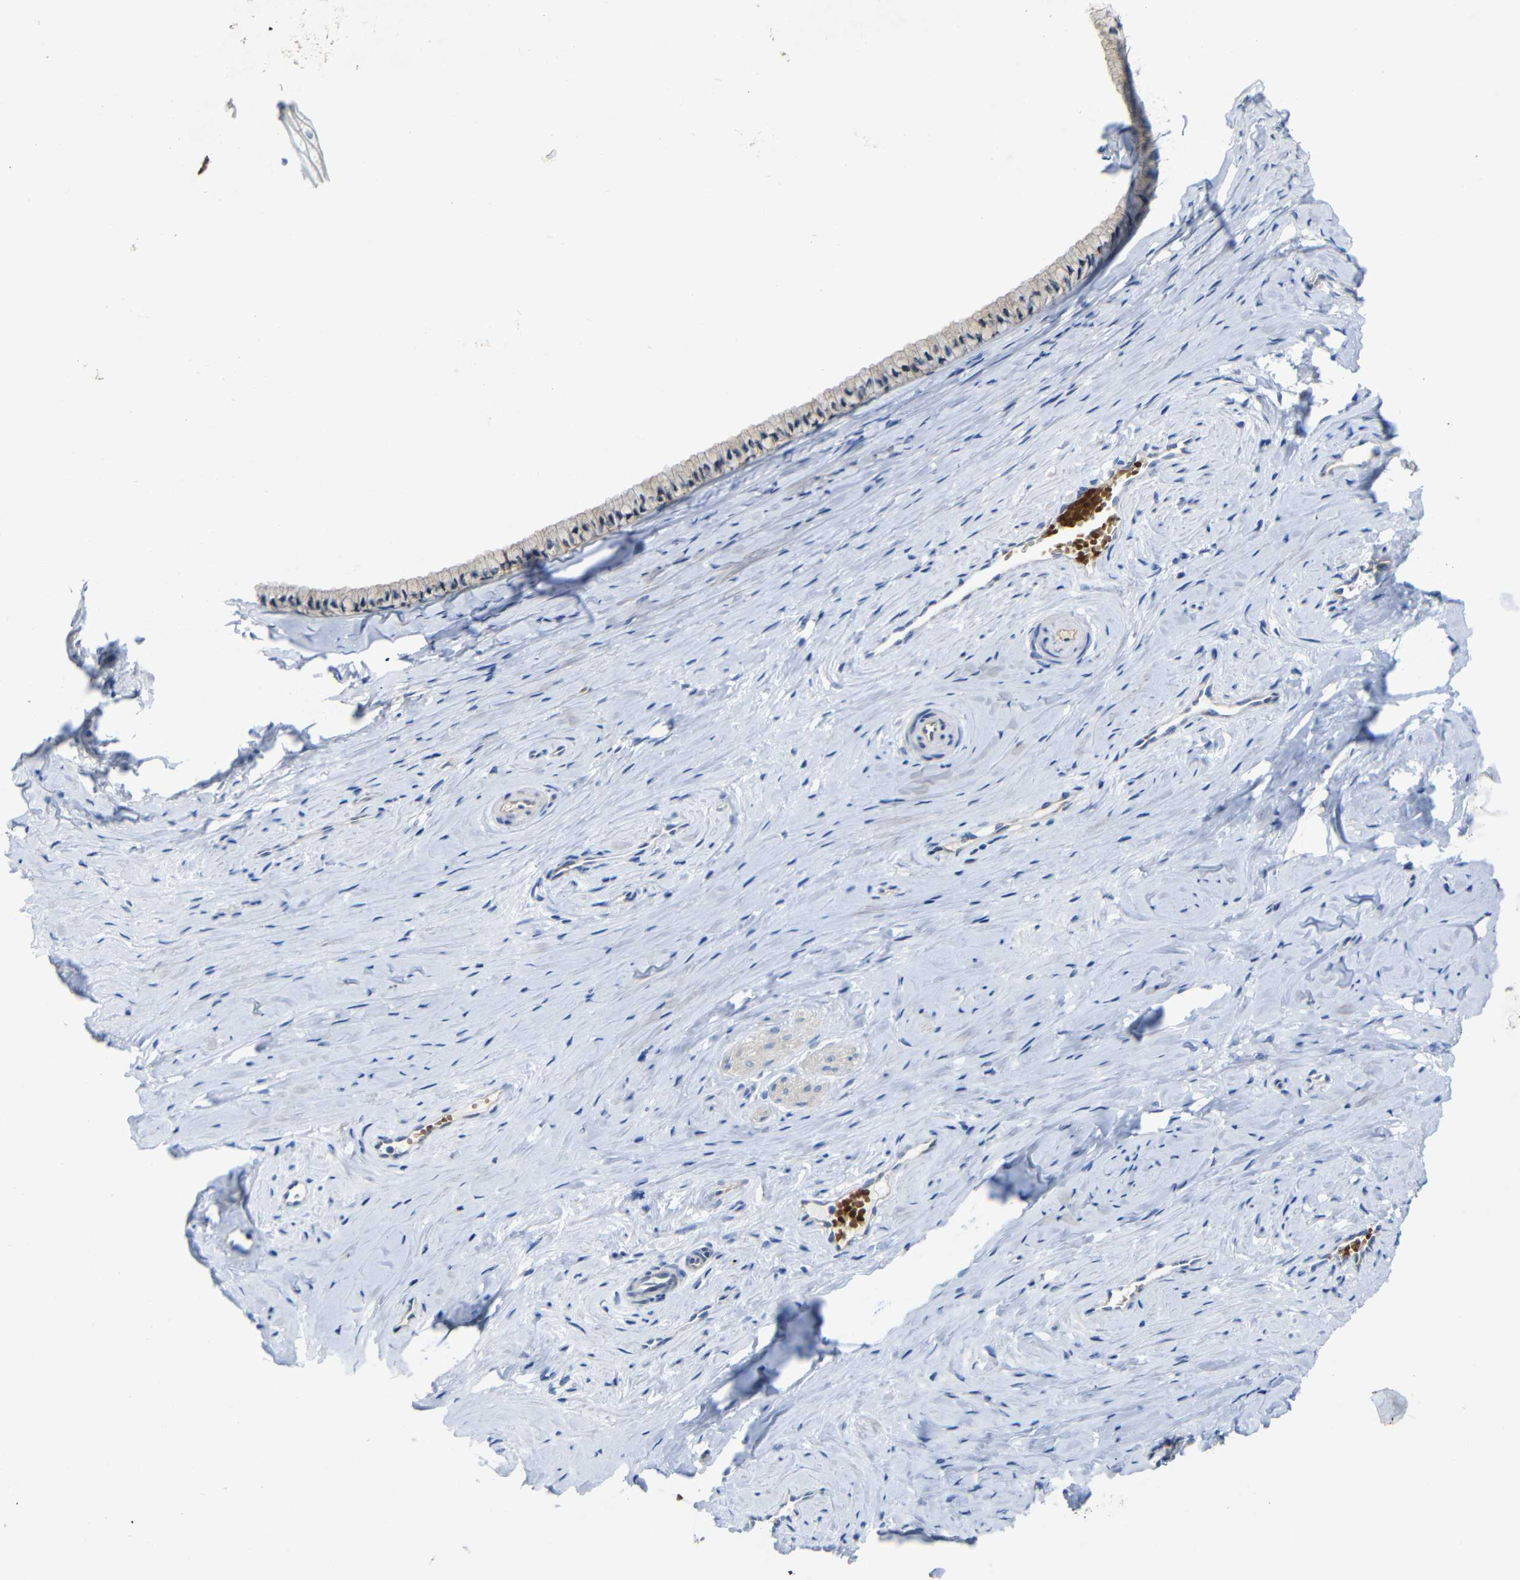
{"staining": {"intensity": "moderate", "quantity": ">75%", "location": "cytoplasmic/membranous"}, "tissue": "cervix", "cell_type": "Glandular cells", "image_type": "normal", "snomed": [{"axis": "morphology", "description": "Normal tissue, NOS"}, {"axis": "topography", "description": "Cervix"}], "caption": "This is a micrograph of IHC staining of unremarkable cervix, which shows moderate staining in the cytoplasmic/membranous of glandular cells.", "gene": "TBC1D32", "patient": {"sex": "female", "age": 39}}